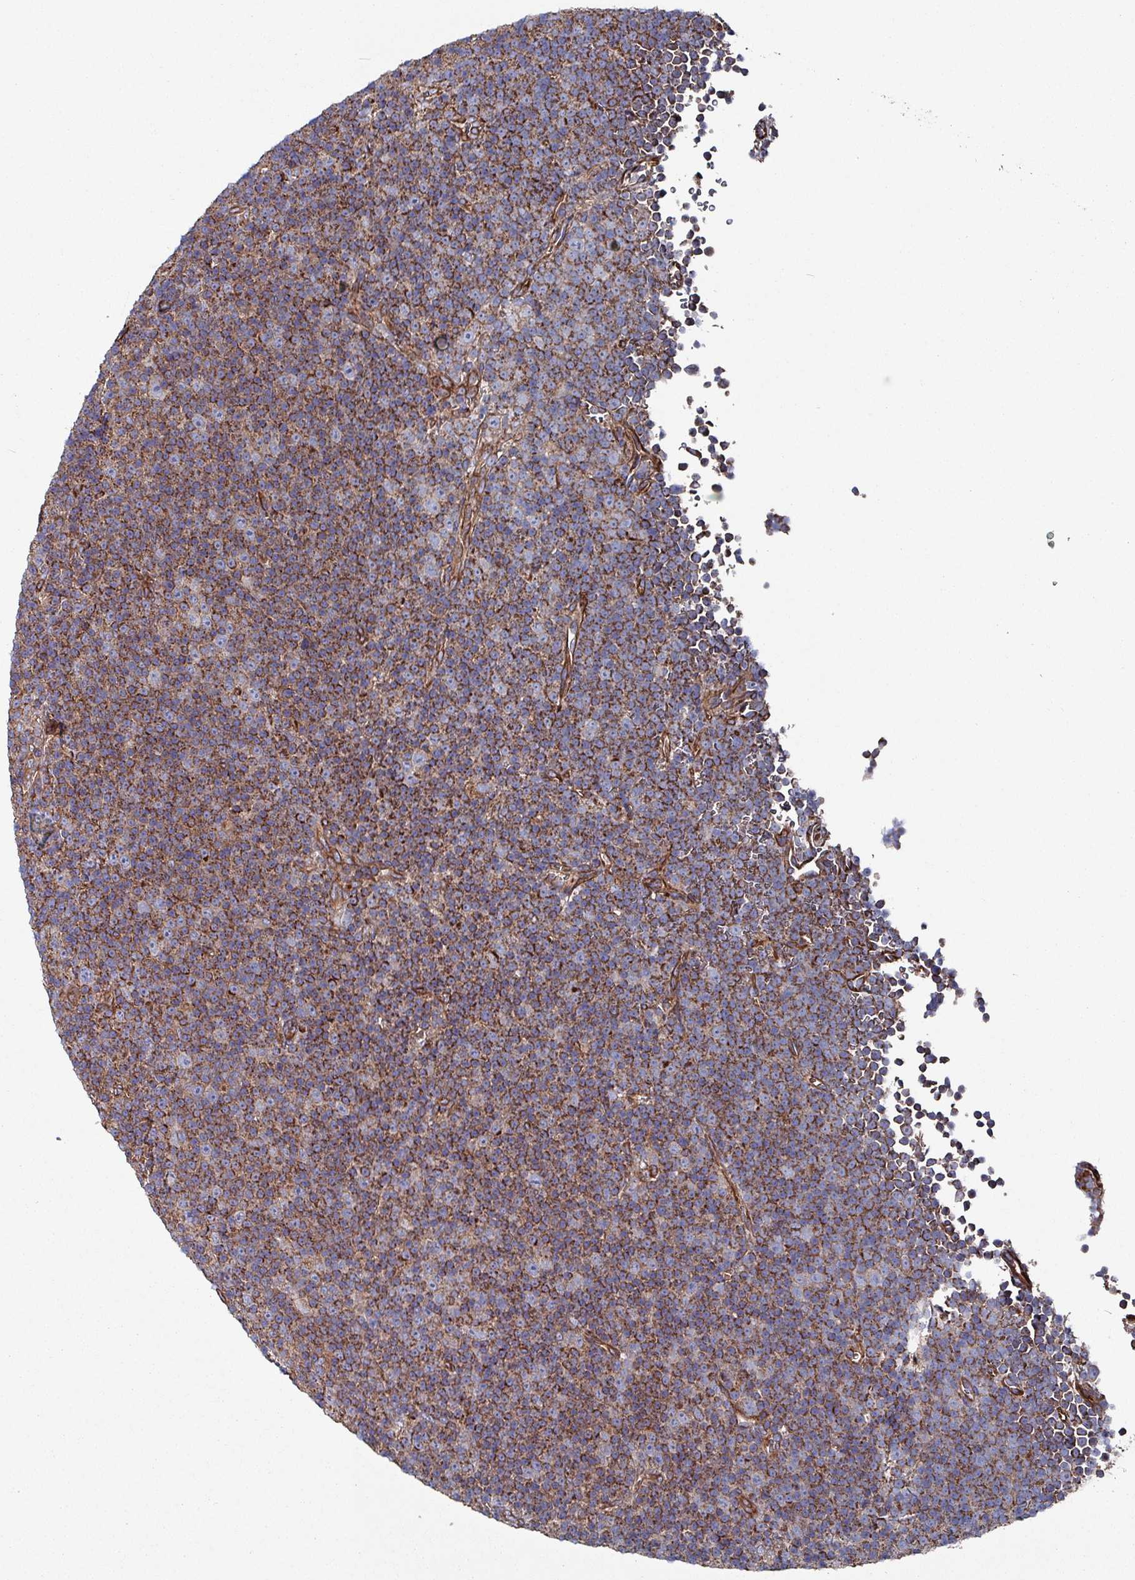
{"staining": {"intensity": "moderate", "quantity": ">75%", "location": "cytoplasmic/membranous"}, "tissue": "lymphoma", "cell_type": "Tumor cells", "image_type": "cancer", "snomed": [{"axis": "morphology", "description": "Malignant lymphoma, non-Hodgkin's type, Low grade"}, {"axis": "topography", "description": "Lymph node"}], "caption": "Protein staining shows moderate cytoplasmic/membranous expression in about >75% of tumor cells in malignant lymphoma, non-Hodgkin's type (low-grade).", "gene": "ANO10", "patient": {"sex": "female", "age": 67}}